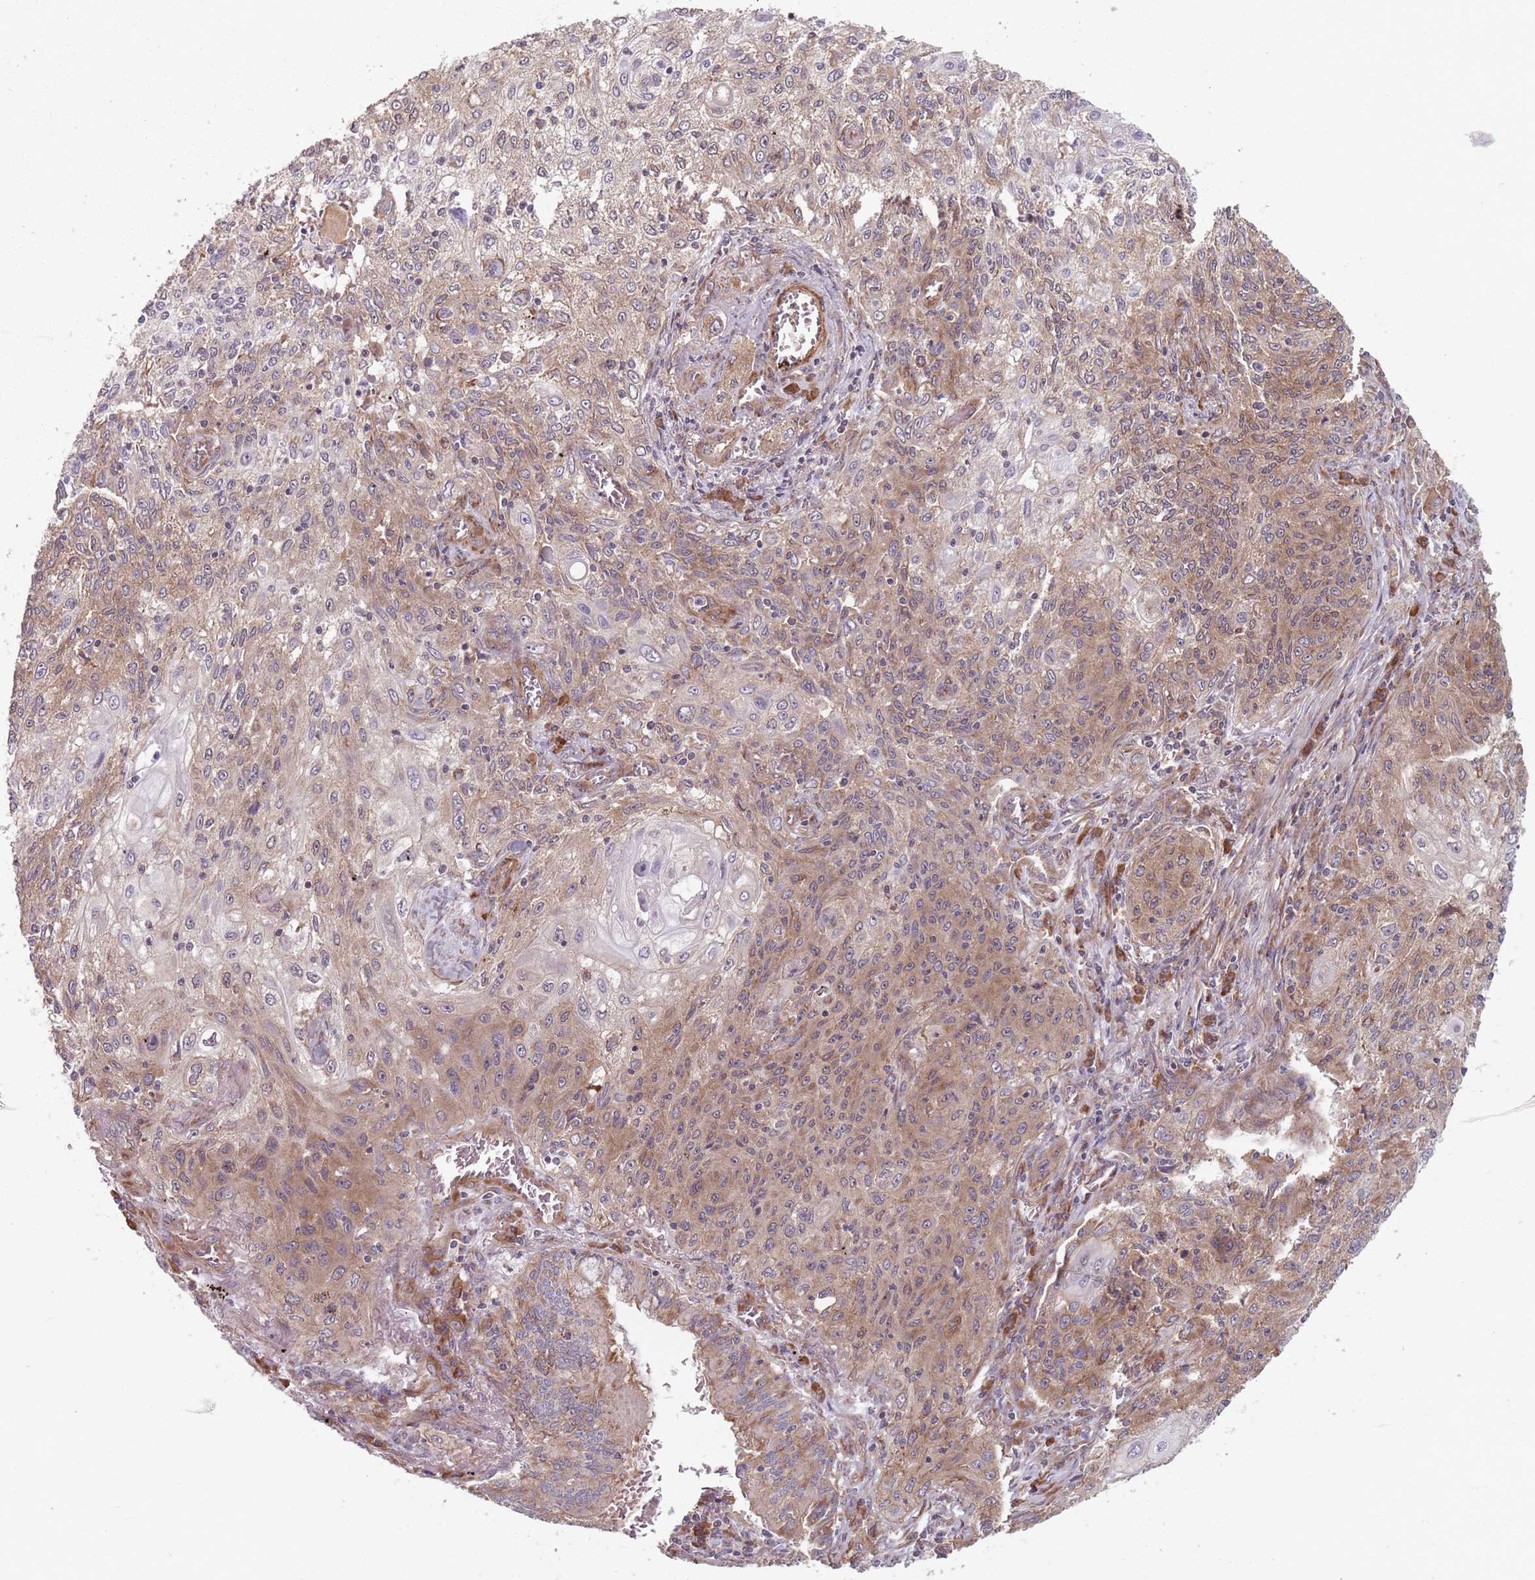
{"staining": {"intensity": "moderate", "quantity": "25%-75%", "location": "cytoplasmic/membranous"}, "tissue": "lung cancer", "cell_type": "Tumor cells", "image_type": "cancer", "snomed": [{"axis": "morphology", "description": "Squamous cell carcinoma, NOS"}, {"axis": "topography", "description": "Lung"}], "caption": "Immunohistochemical staining of human lung cancer displays medium levels of moderate cytoplasmic/membranous staining in about 25%-75% of tumor cells.", "gene": "NOTCH3", "patient": {"sex": "female", "age": 69}}